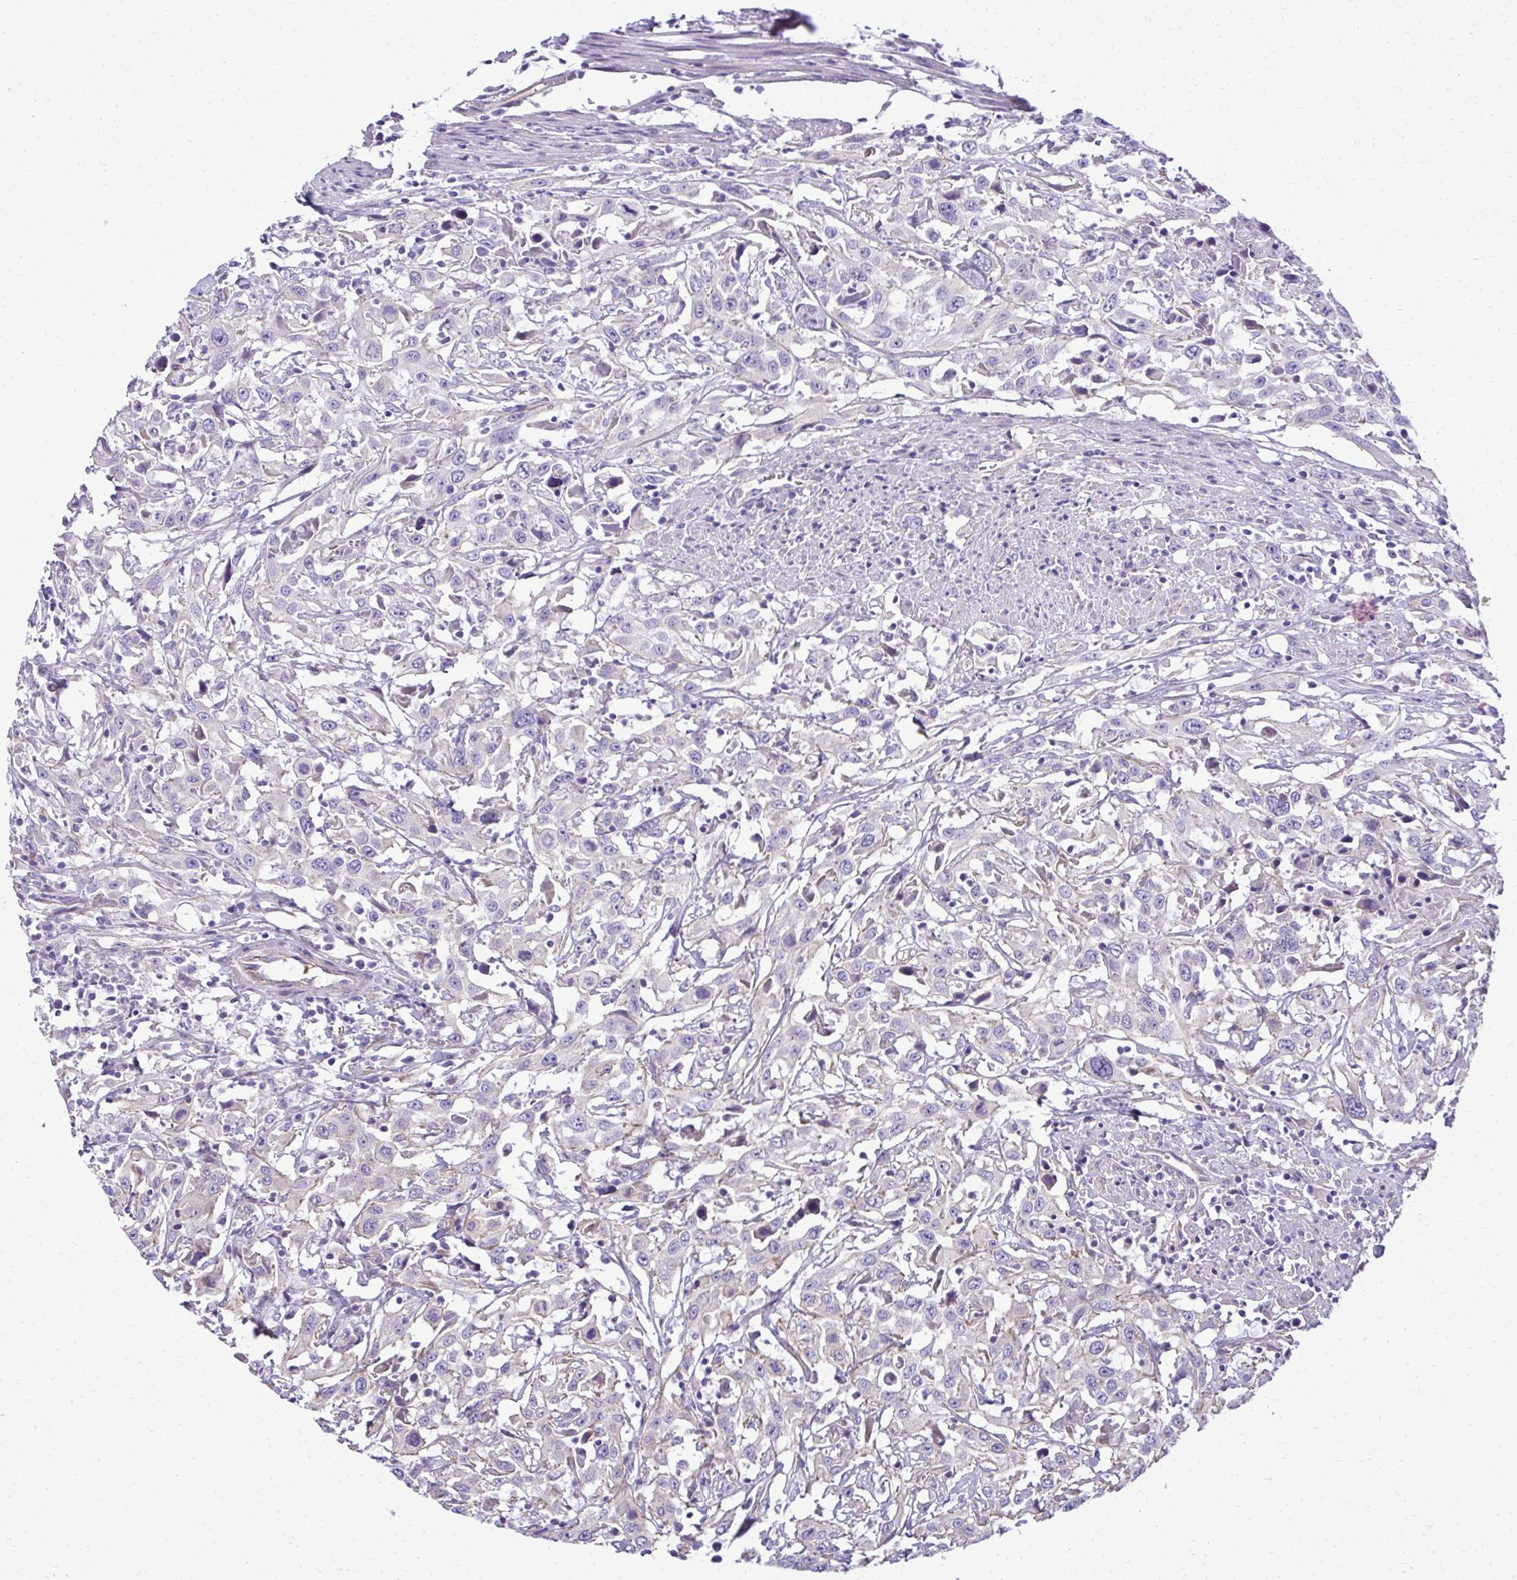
{"staining": {"intensity": "negative", "quantity": "none", "location": "none"}, "tissue": "urothelial cancer", "cell_type": "Tumor cells", "image_type": "cancer", "snomed": [{"axis": "morphology", "description": "Urothelial carcinoma, High grade"}, {"axis": "topography", "description": "Urinary bladder"}], "caption": "Immunohistochemistry histopathology image of urothelial cancer stained for a protein (brown), which reveals no staining in tumor cells.", "gene": "RUNDC3B", "patient": {"sex": "male", "age": 61}}